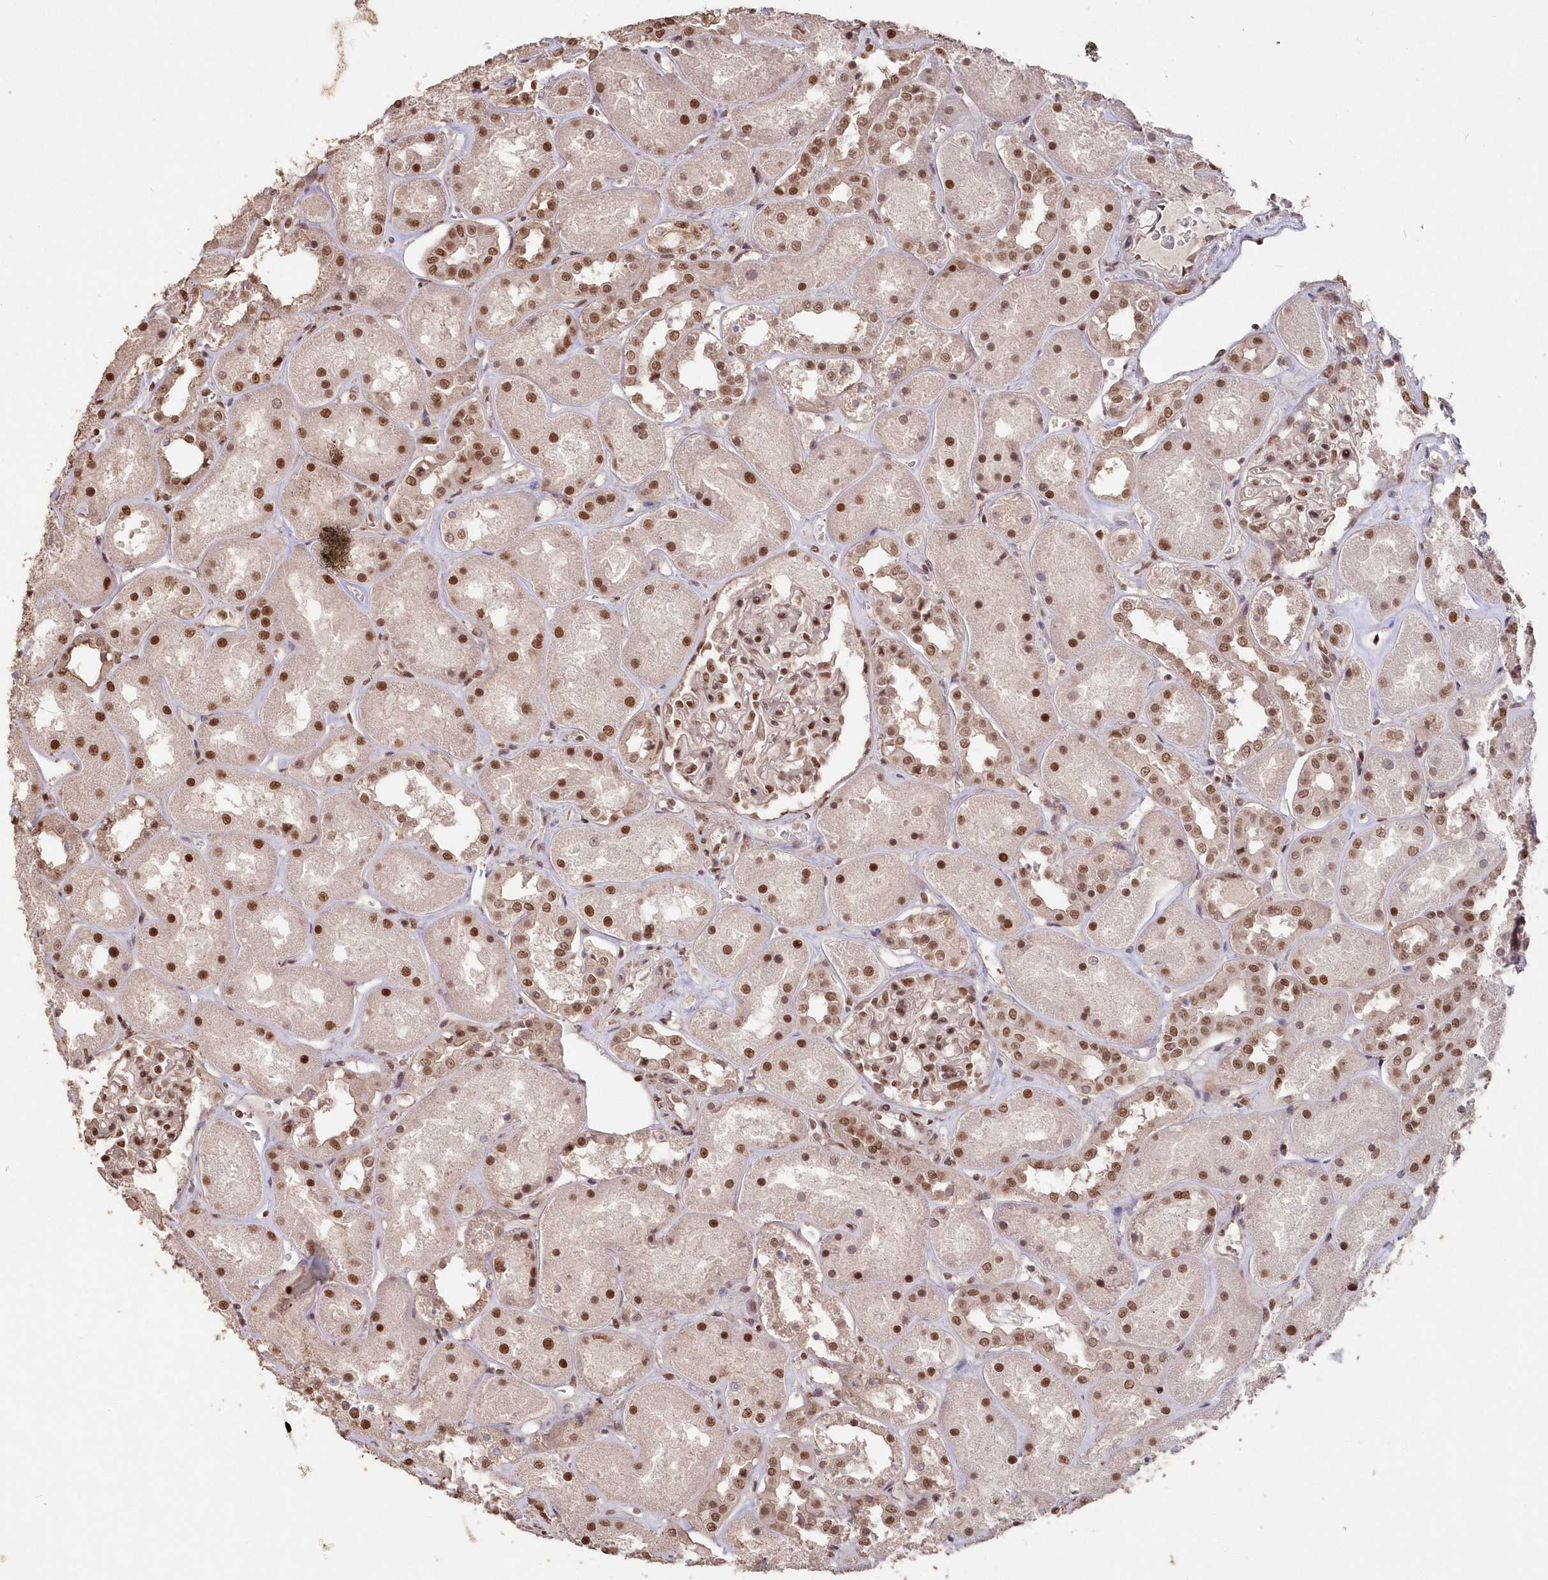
{"staining": {"intensity": "moderate", "quantity": ">75%", "location": "nuclear"}, "tissue": "kidney", "cell_type": "Cells in glomeruli", "image_type": "normal", "snomed": [{"axis": "morphology", "description": "Normal tissue, NOS"}, {"axis": "topography", "description": "Kidney"}], "caption": "Immunohistochemical staining of normal human kidney reveals moderate nuclear protein positivity in about >75% of cells in glomeruli. (IHC, brightfield microscopy, high magnification).", "gene": "PDS5A", "patient": {"sex": "male", "age": 70}}